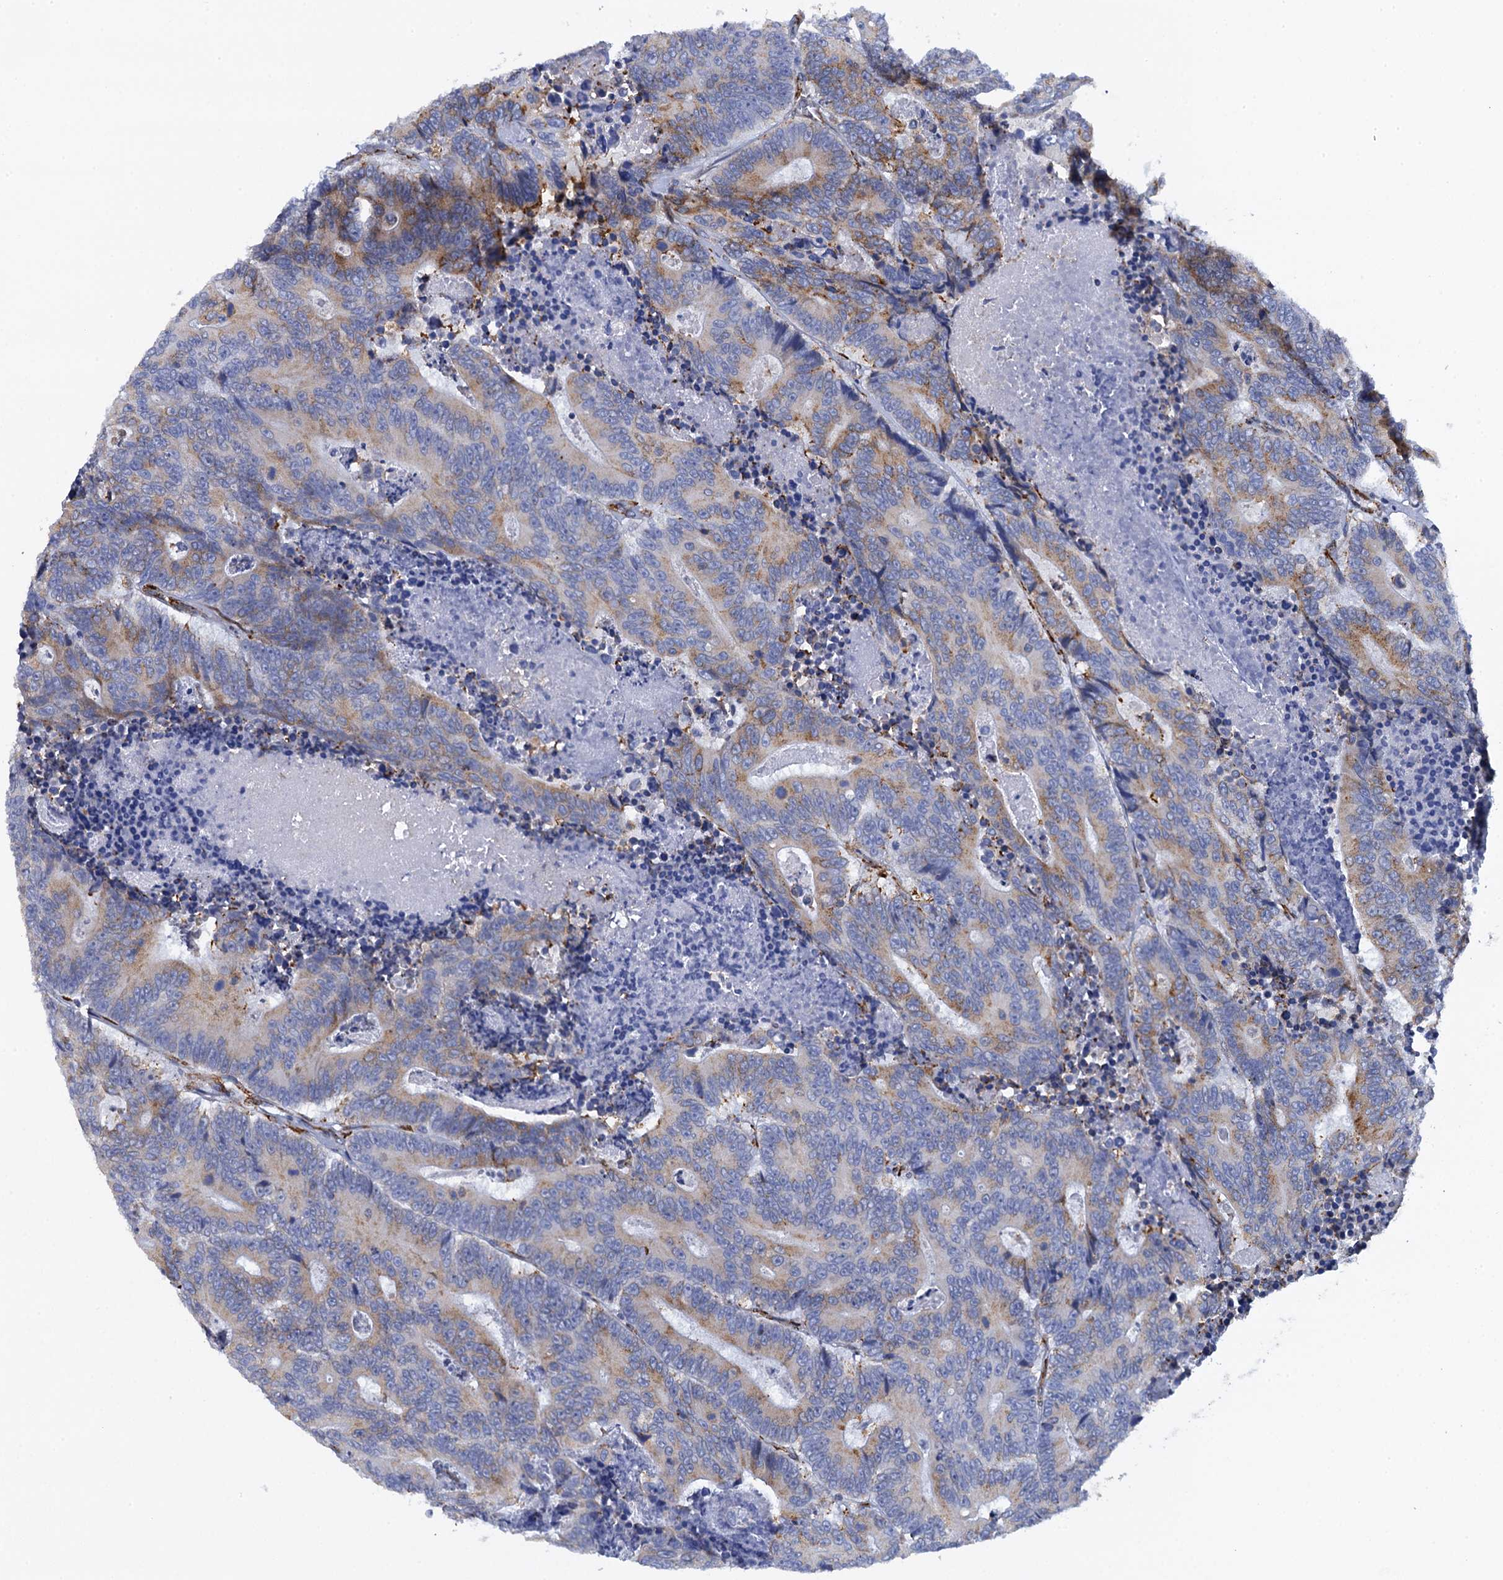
{"staining": {"intensity": "moderate", "quantity": "25%-75%", "location": "cytoplasmic/membranous"}, "tissue": "colorectal cancer", "cell_type": "Tumor cells", "image_type": "cancer", "snomed": [{"axis": "morphology", "description": "Adenocarcinoma, NOS"}, {"axis": "topography", "description": "Colon"}], "caption": "Protein positivity by IHC shows moderate cytoplasmic/membranous expression in about 25%-75% of tumor cells in colorectal cancer.", "gene": "POGLUT3", "patient": {"sex": "male", "age": 83}}